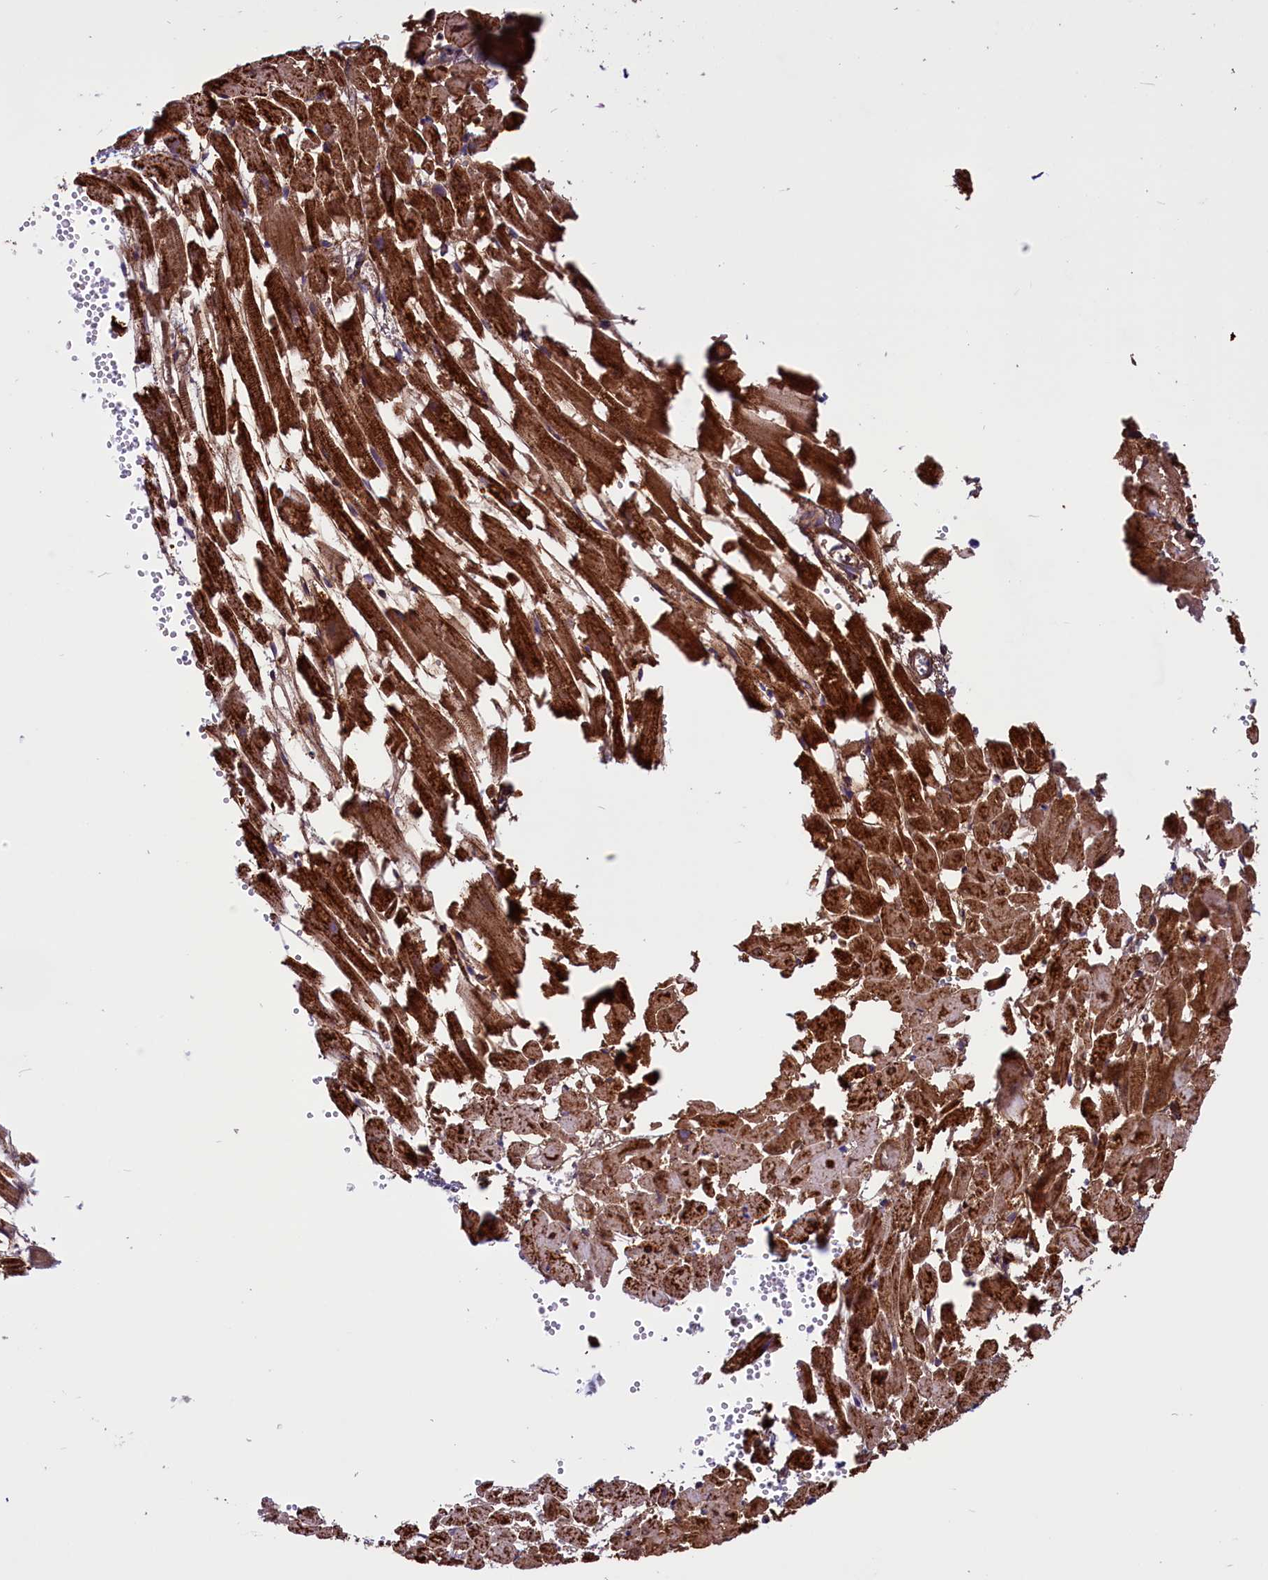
{"staining": {"intensity": "strong", "quantity": ">75%", "location": "cytoplasmic/membranous"}, "tissue": "heart muscle", "cell_type": "Cardiomyocytes", "image_type": "normal", "snomed": [{"axis": "morphology", "description": "Normal tissue, NOS"}, {"axis": "topography", "description": "Heart"}], "caption": "An IHC histopathology image of unremarkable tissue is shown. Protein staining in brown highlights strong cytoplasmic/membranous positivity in heart muscle within cardiomyocytes. (brown staining indicates protein expression, while blue staining denotes nuclei).", "gene": "ICA1L", "patient": {"sex": "female", "age": 64}}